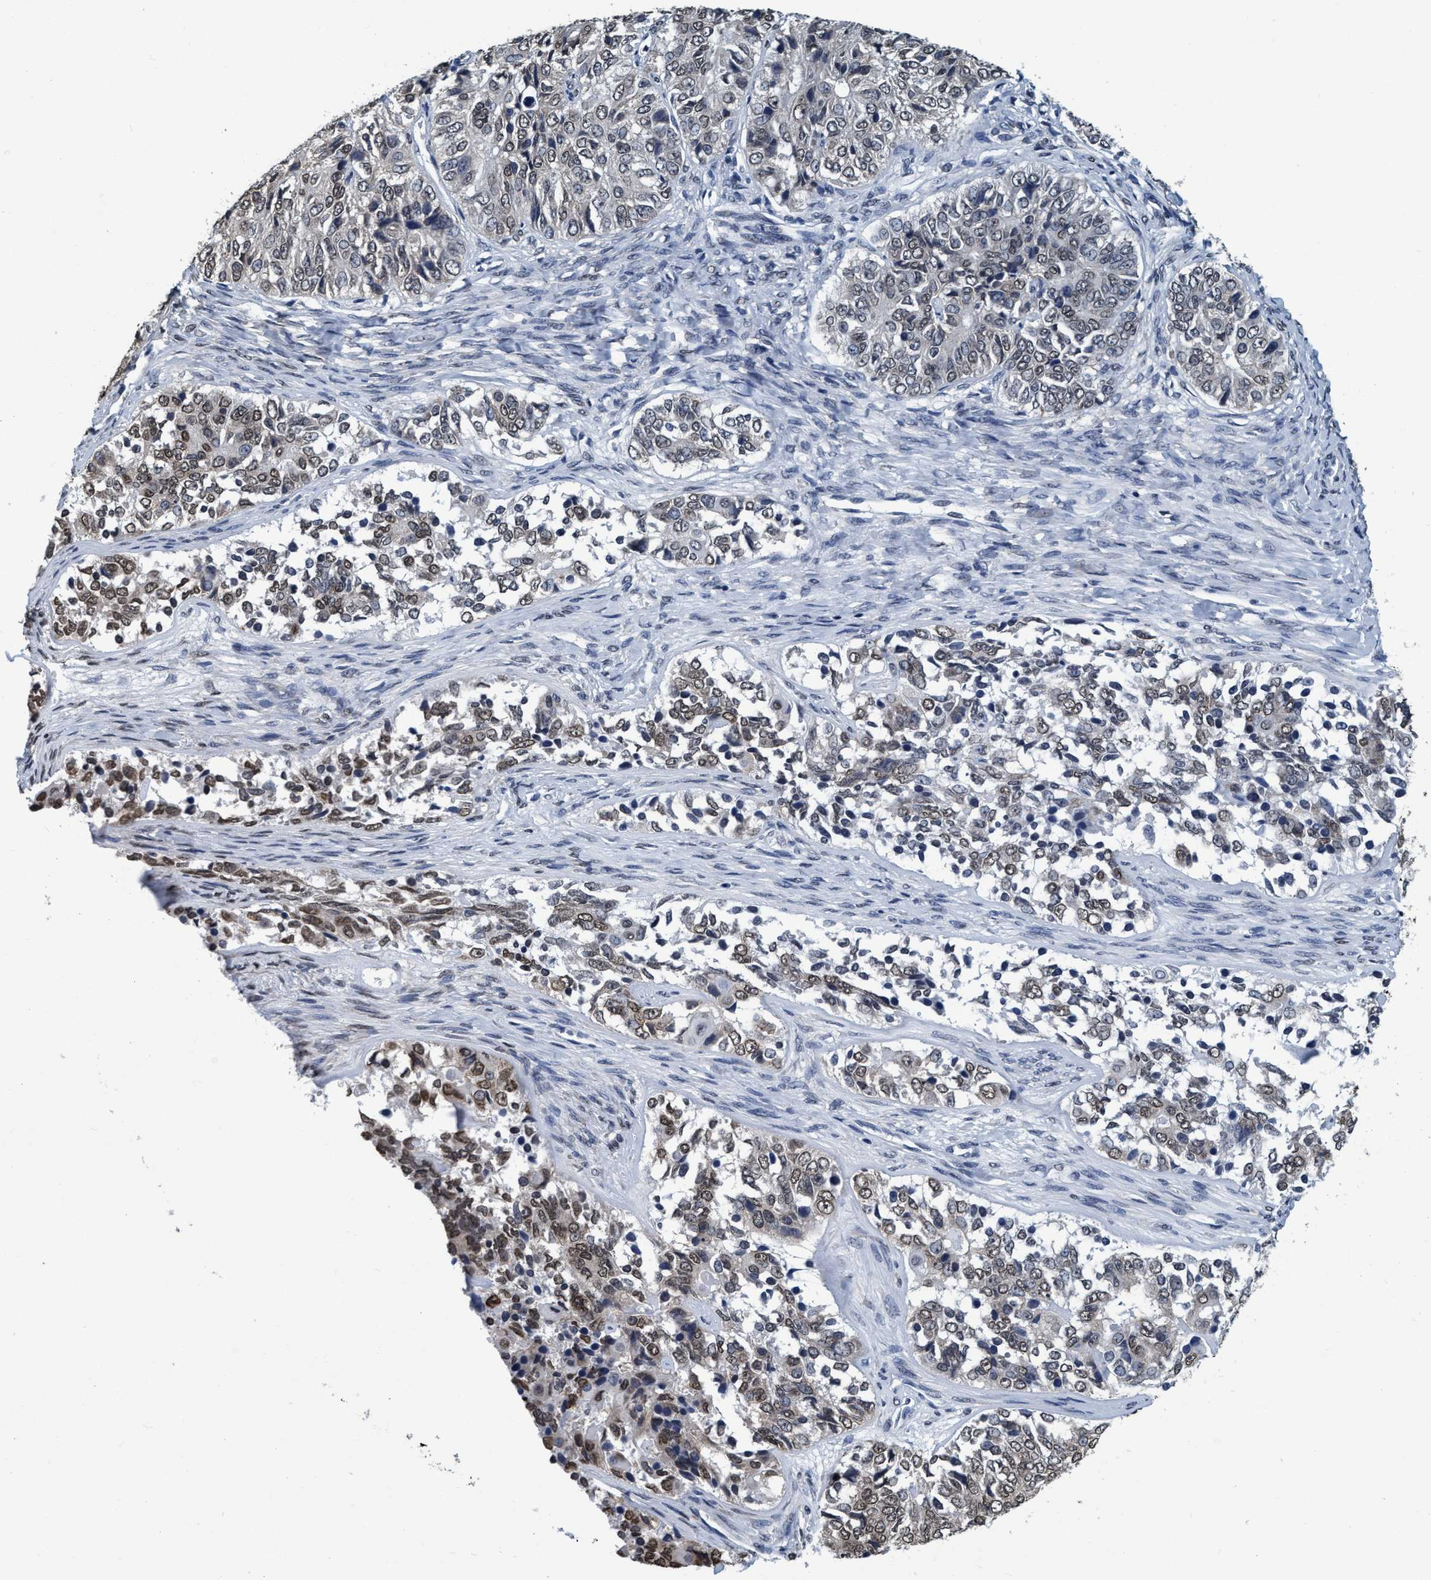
{"staining": {"intensity": "weak", "quantity": "25%-75%", "location": "nuclear"}, "tissue": "ovarian cancer", "cell_type": "Tumor cells", "image_type": "cancer", "snomed": [{"axis": "morphology", "description": "Carcinoma, endometroid"}, {"axis": "topography", "description": "Ovary"}], "caption": "The image displays a brown stain indicating the presence of a protein in the nuclear of tumor cells in endometroid carcinoma (ovarian).", "gene": "CCNE2", "patient": {"sex": "female", "age": 51}}